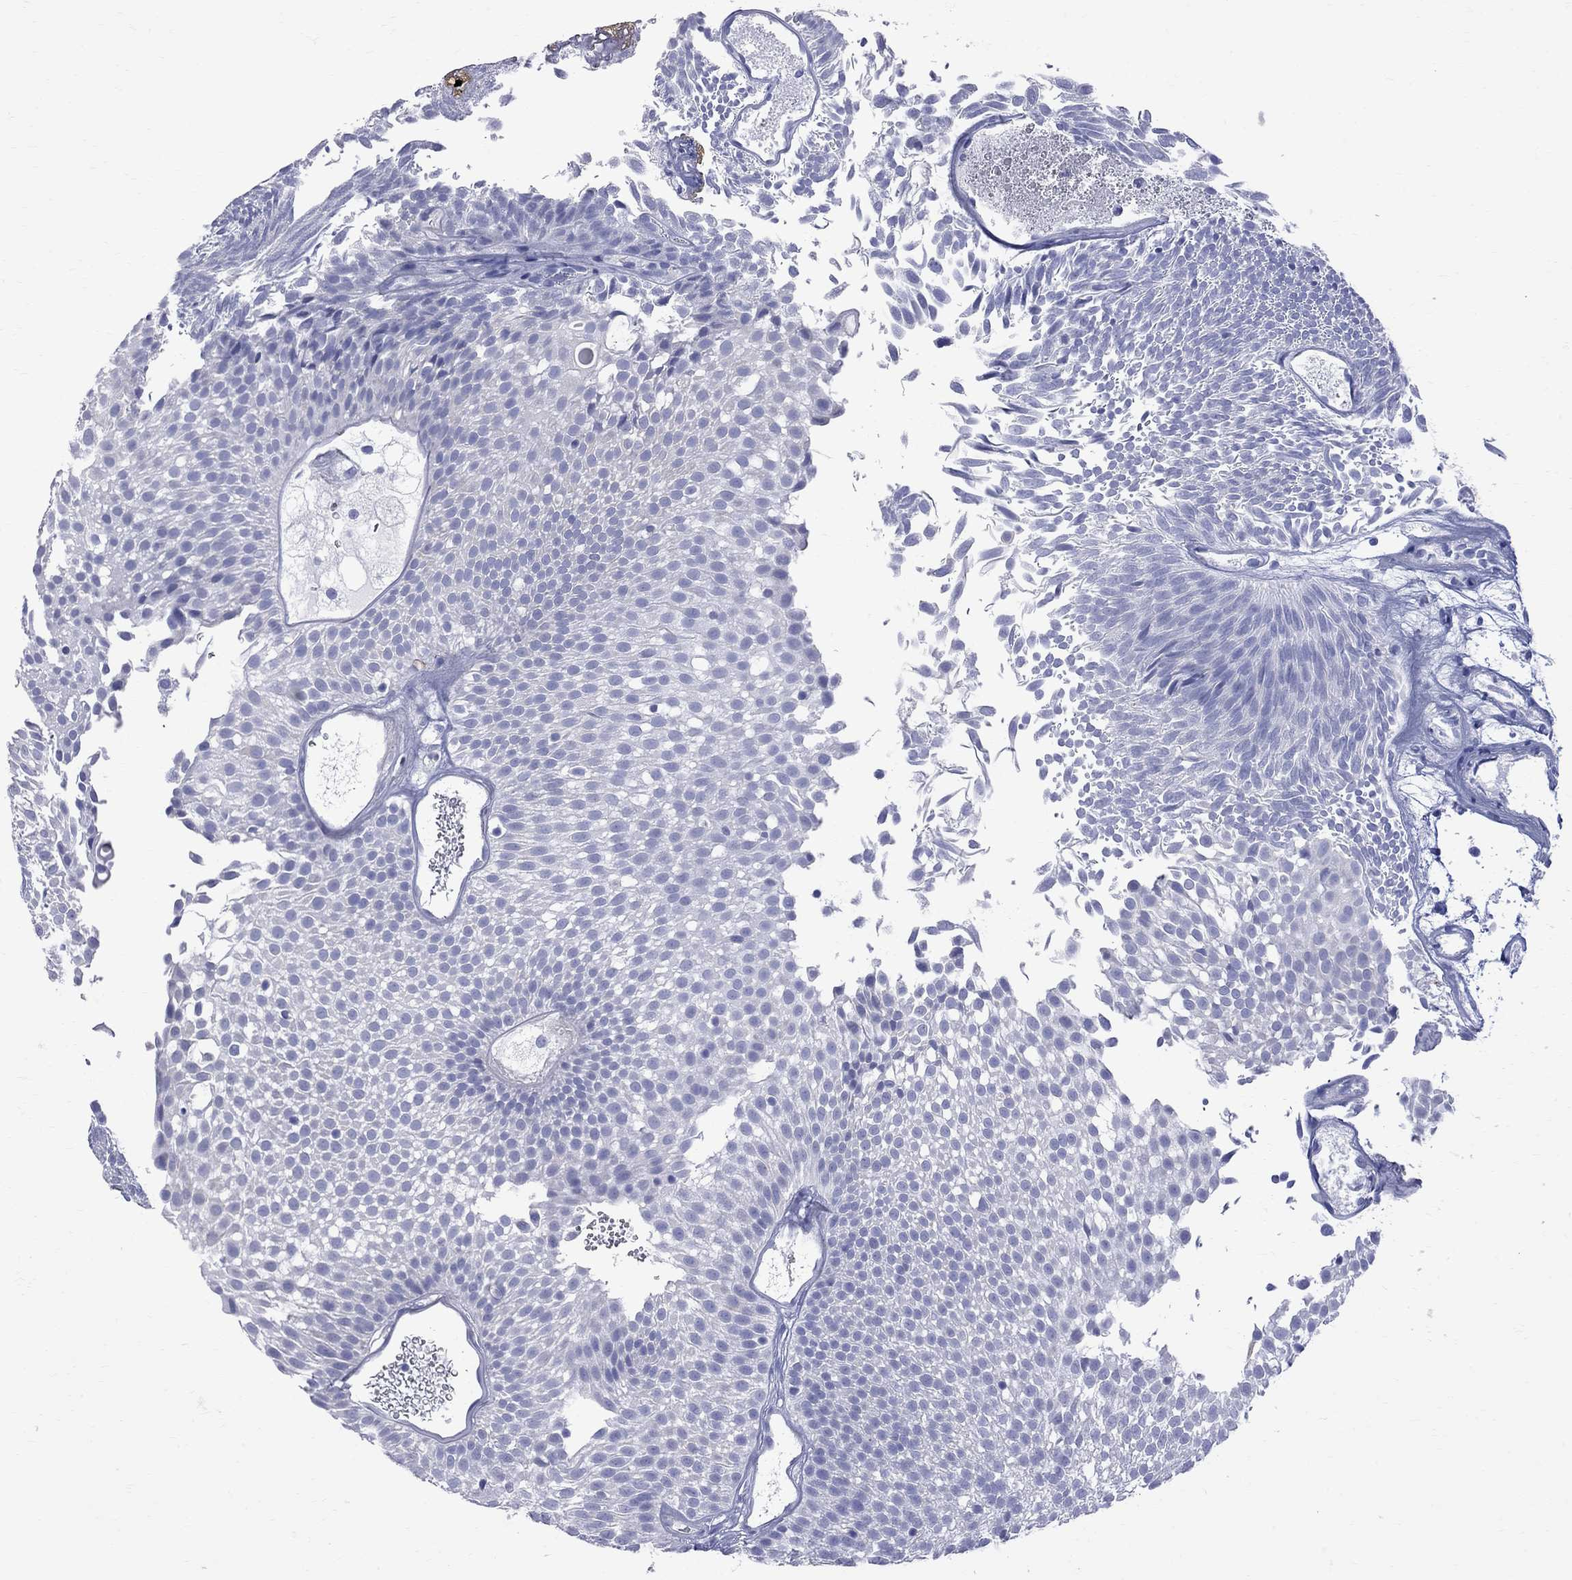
{"staining": {"intensity": "negative", "quantity": "none", "location": "none"}, "tissue": "urothelial cancer", "cell_type": "Tumor cells", "image_type": "cancer", "snomed": [{"axis": "morphology", "description": "Urothelial carcinoma, Low grade"}, {"axis": "topography", "description": "Urinary bladder"}], "caption": "Immunohistochemistry (IHC) of urothelial carcinoma (low-grade) demonstrates no positivity in tumor cells. (Immunohistochemistry, brightfield microscopy, high magnification).", "gene": "S100A3", "patient": {"sex": "male", "age": 52}}